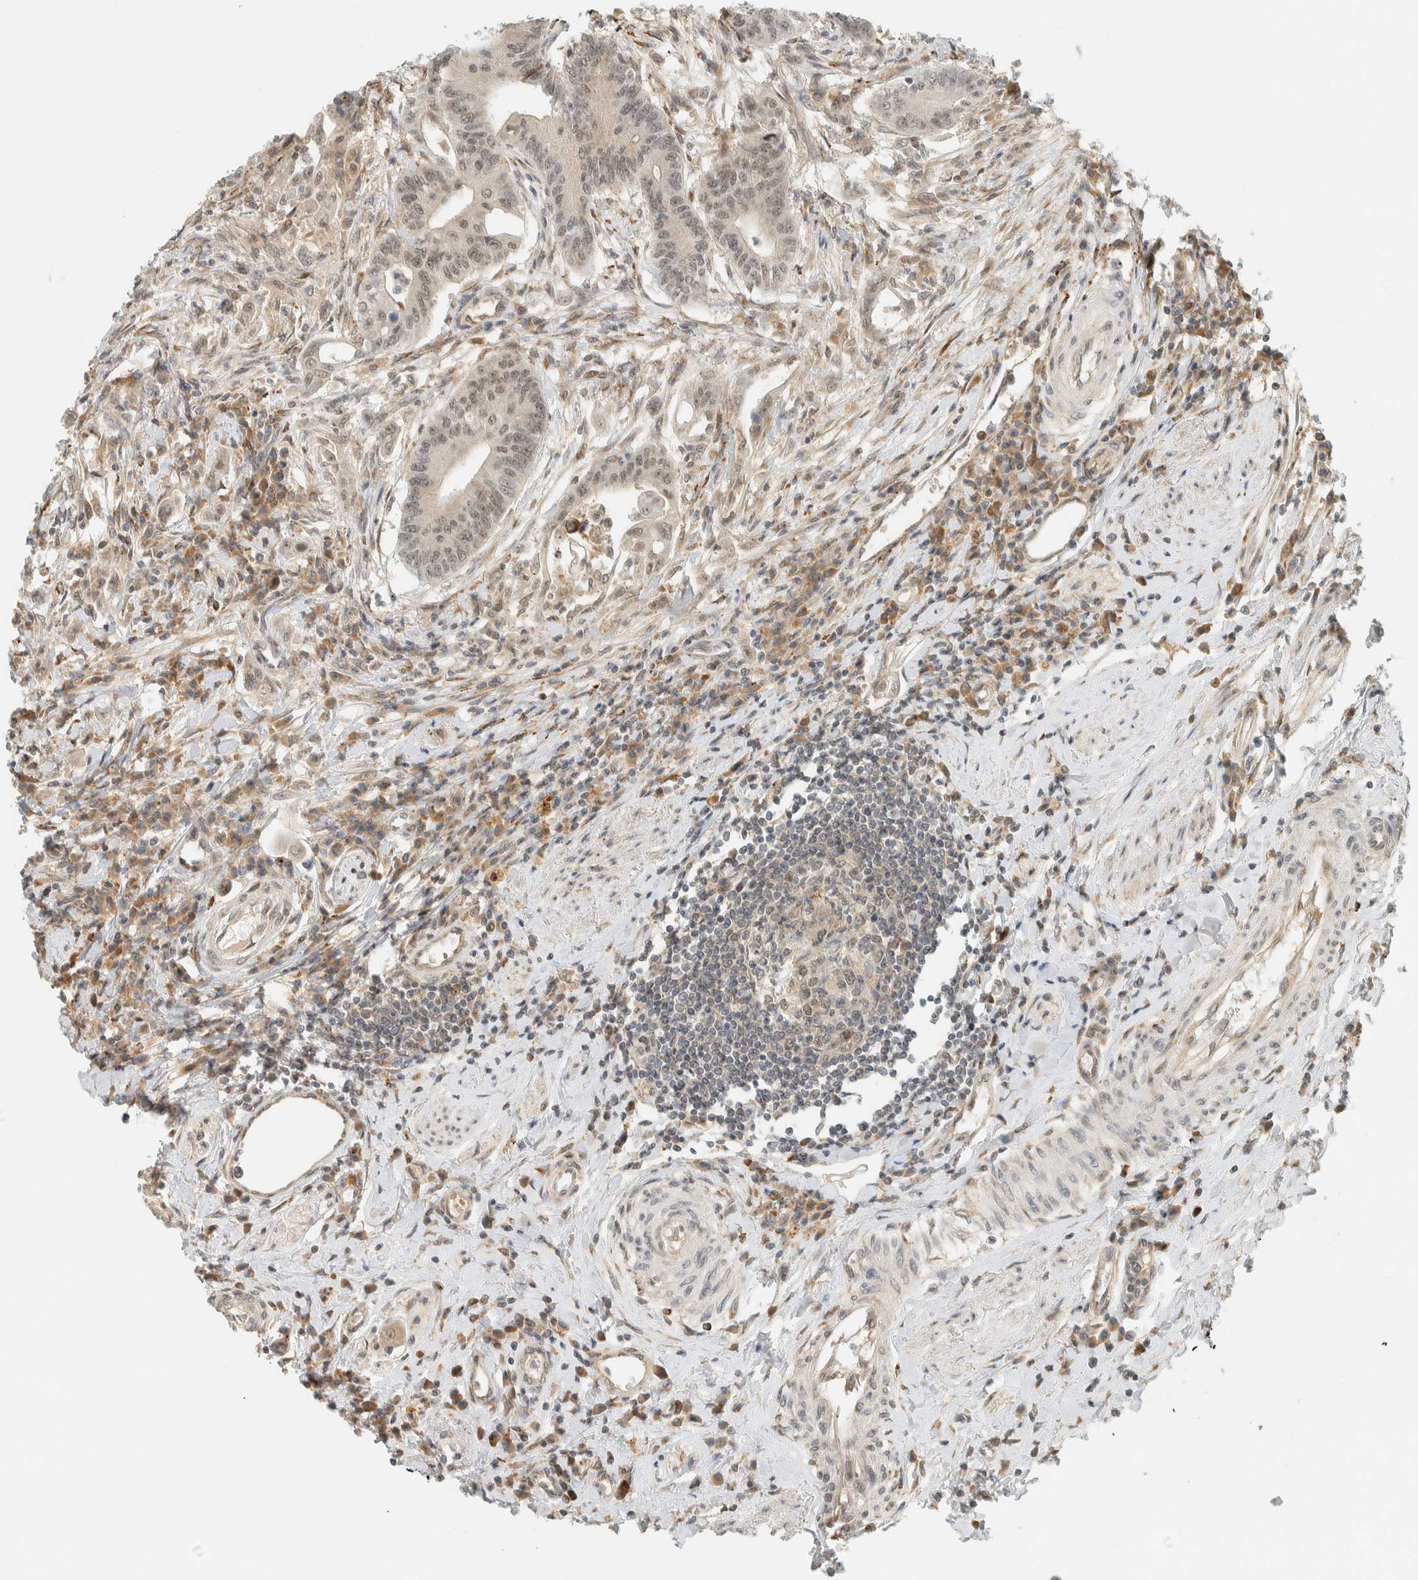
{"staining": {"intensity": "weak", "quantity": "25%-75%", "location": "nuclear"}, "tissue": "colorectal cancer", "cell_type": "Tumor cells", "image_type": "cancer", "snomed": [{"axis": "morphology", "description": "Adenoma, NOS"}, {"axis": "morphology", "description": "Adenocarcinoma, NOS"}, {"axis": "topography", "description": "Colon"}], "caption": "Approximately 25%-75% of tumor cells in colorectal cancer (adenocarcinoma) demonstrate weak nuclear protein expression as visualized by brown immunohistochemical staining.", "gene": "ITPRID1", "patient": {"sex": "male", "age": 79}}